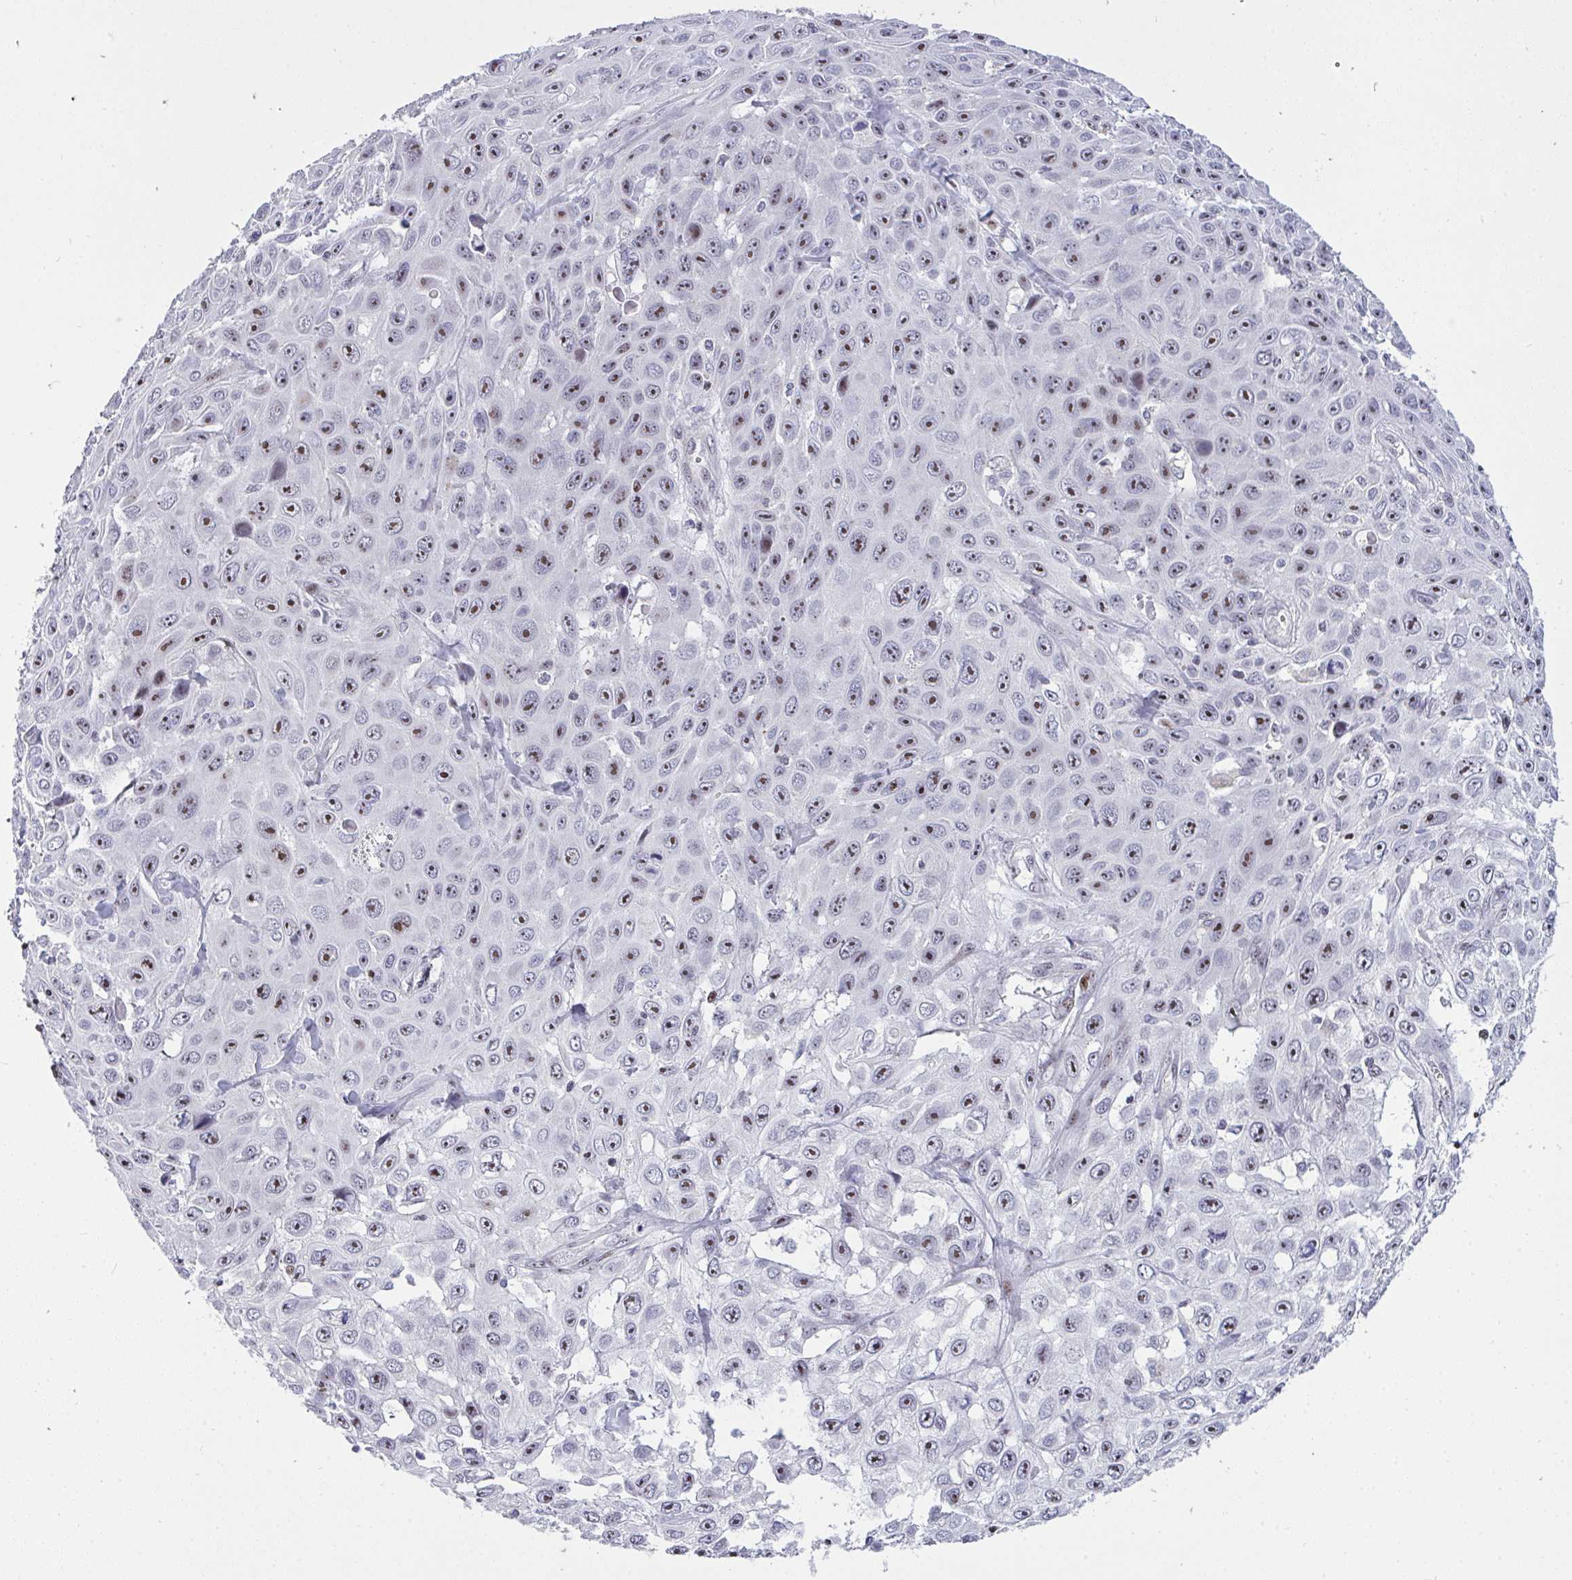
{"staining": {"intensity": "moderate", "quantity": ">75%", "location": "nuclear"}, "tissue": "skin cancer", "cell_type": "Tumor cells", "image_type": "cancer", "snomed": [{"axis": "morphology", "description": "Squamous cell carcinoma, NOS"}, {"axis": "topography", "description": "Skin"}], "caption": "Protein expression by immunohistochemistry displays moderate nuclear expression in approximately >75% of tumor cells in squamous cell carcinoma (skin). Ihc stains the protein in brown and the nuclei are stained blue.", "gene": "PLPPR3", "patient": {"sex": "male", "age": 82}}